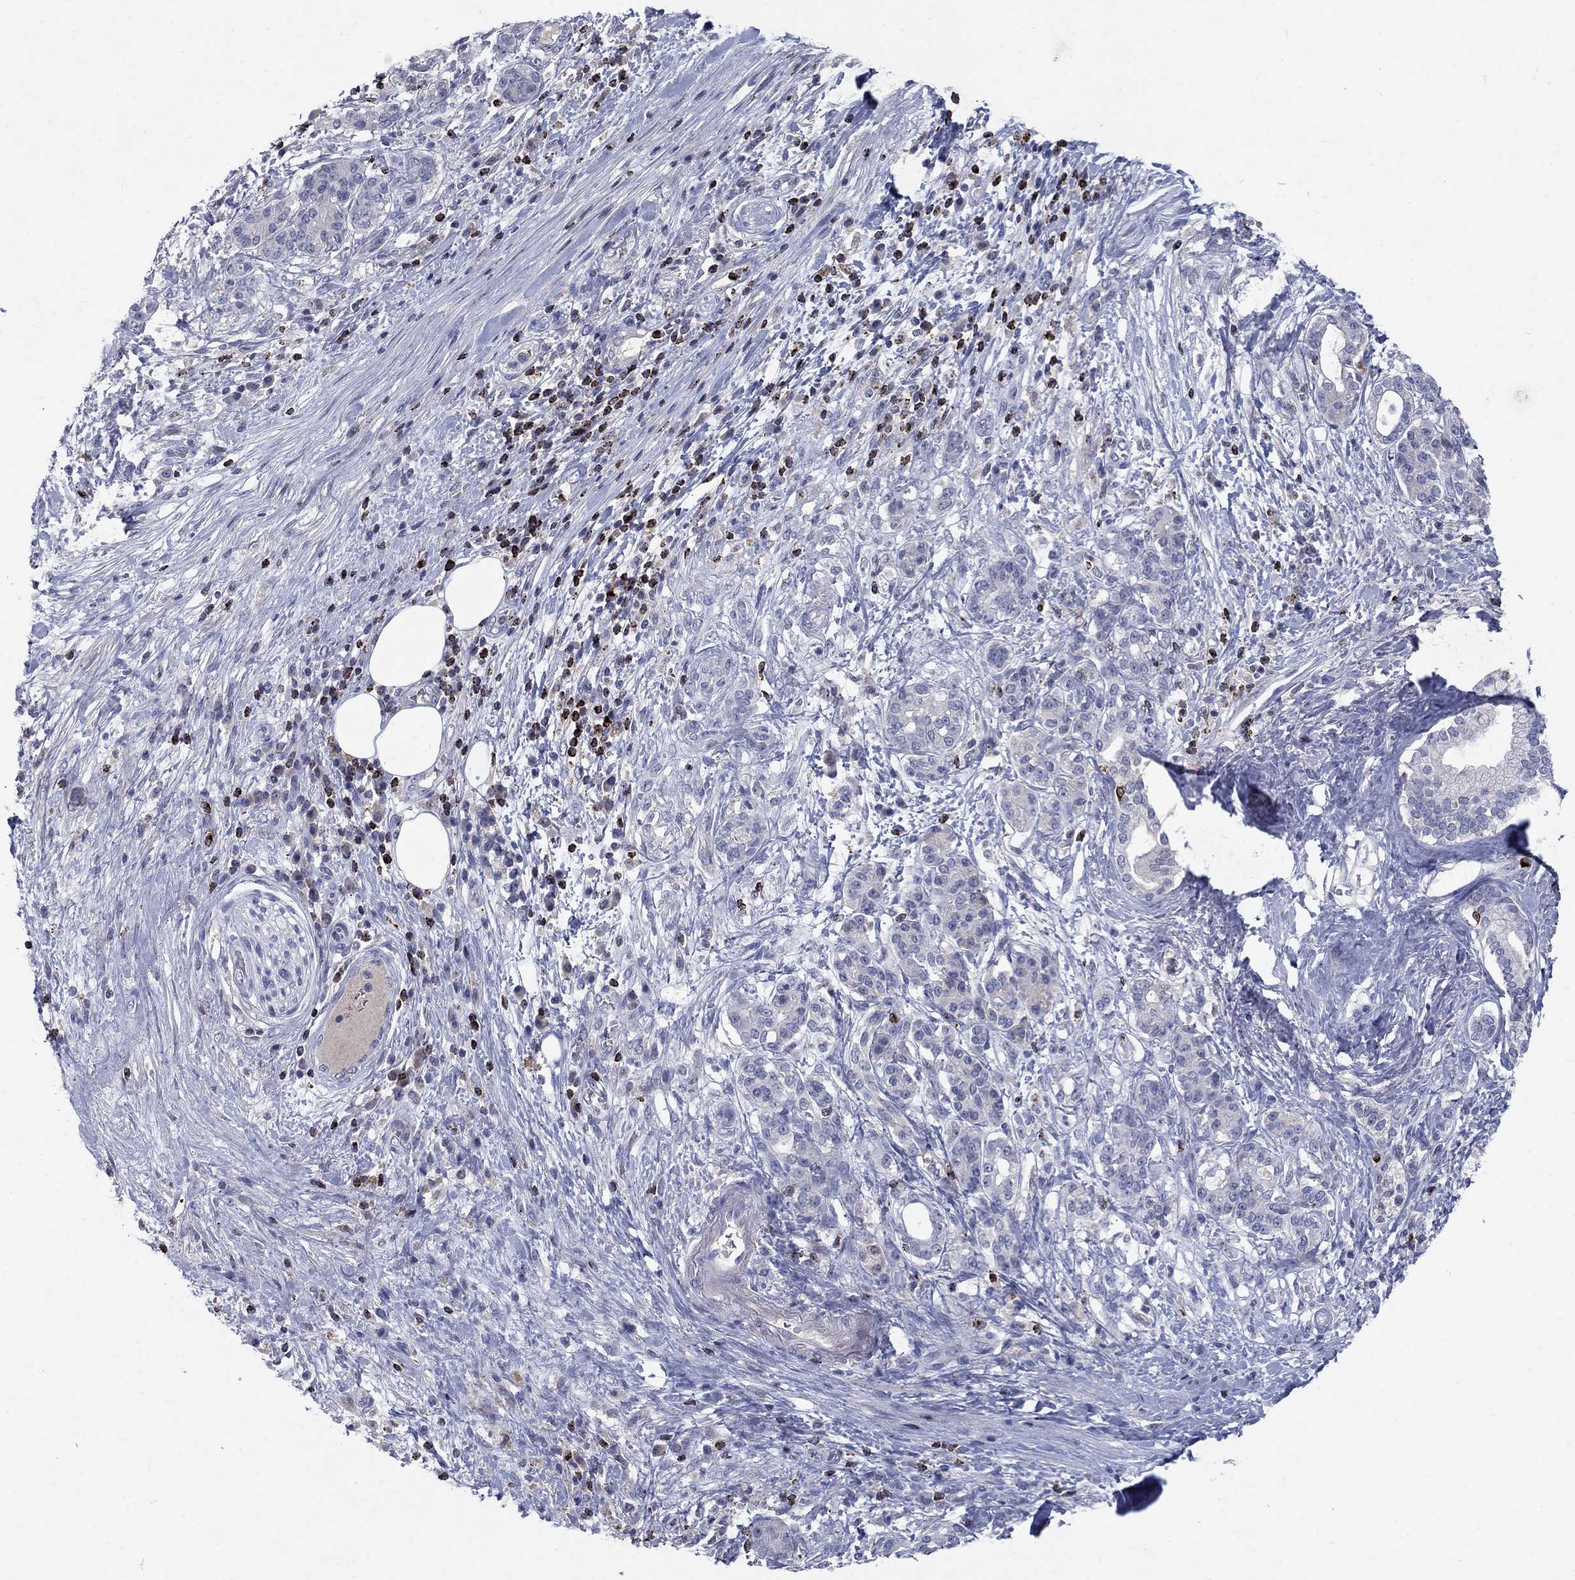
{"staining": {"intensity": "weak", "quantity": "<25%", "location": "cytoplasmic/membranous"}, "tissue": "pancreatic cancer", "cell_type": "Tumor cells", "image_type": "cancer", "snomed": [{"axis": "morphology", "description": "Adenocarcinoma, NOS"}, {"axis": "topography", "description": "Pancreas"}], "caption": "The immunohistochemistry image has no significant staining in tumor cells of pancreatic cancer (adenocarcinoma) tissue.", "gene": "GZMA", "patient": {"sex": "female", "age": 73}}